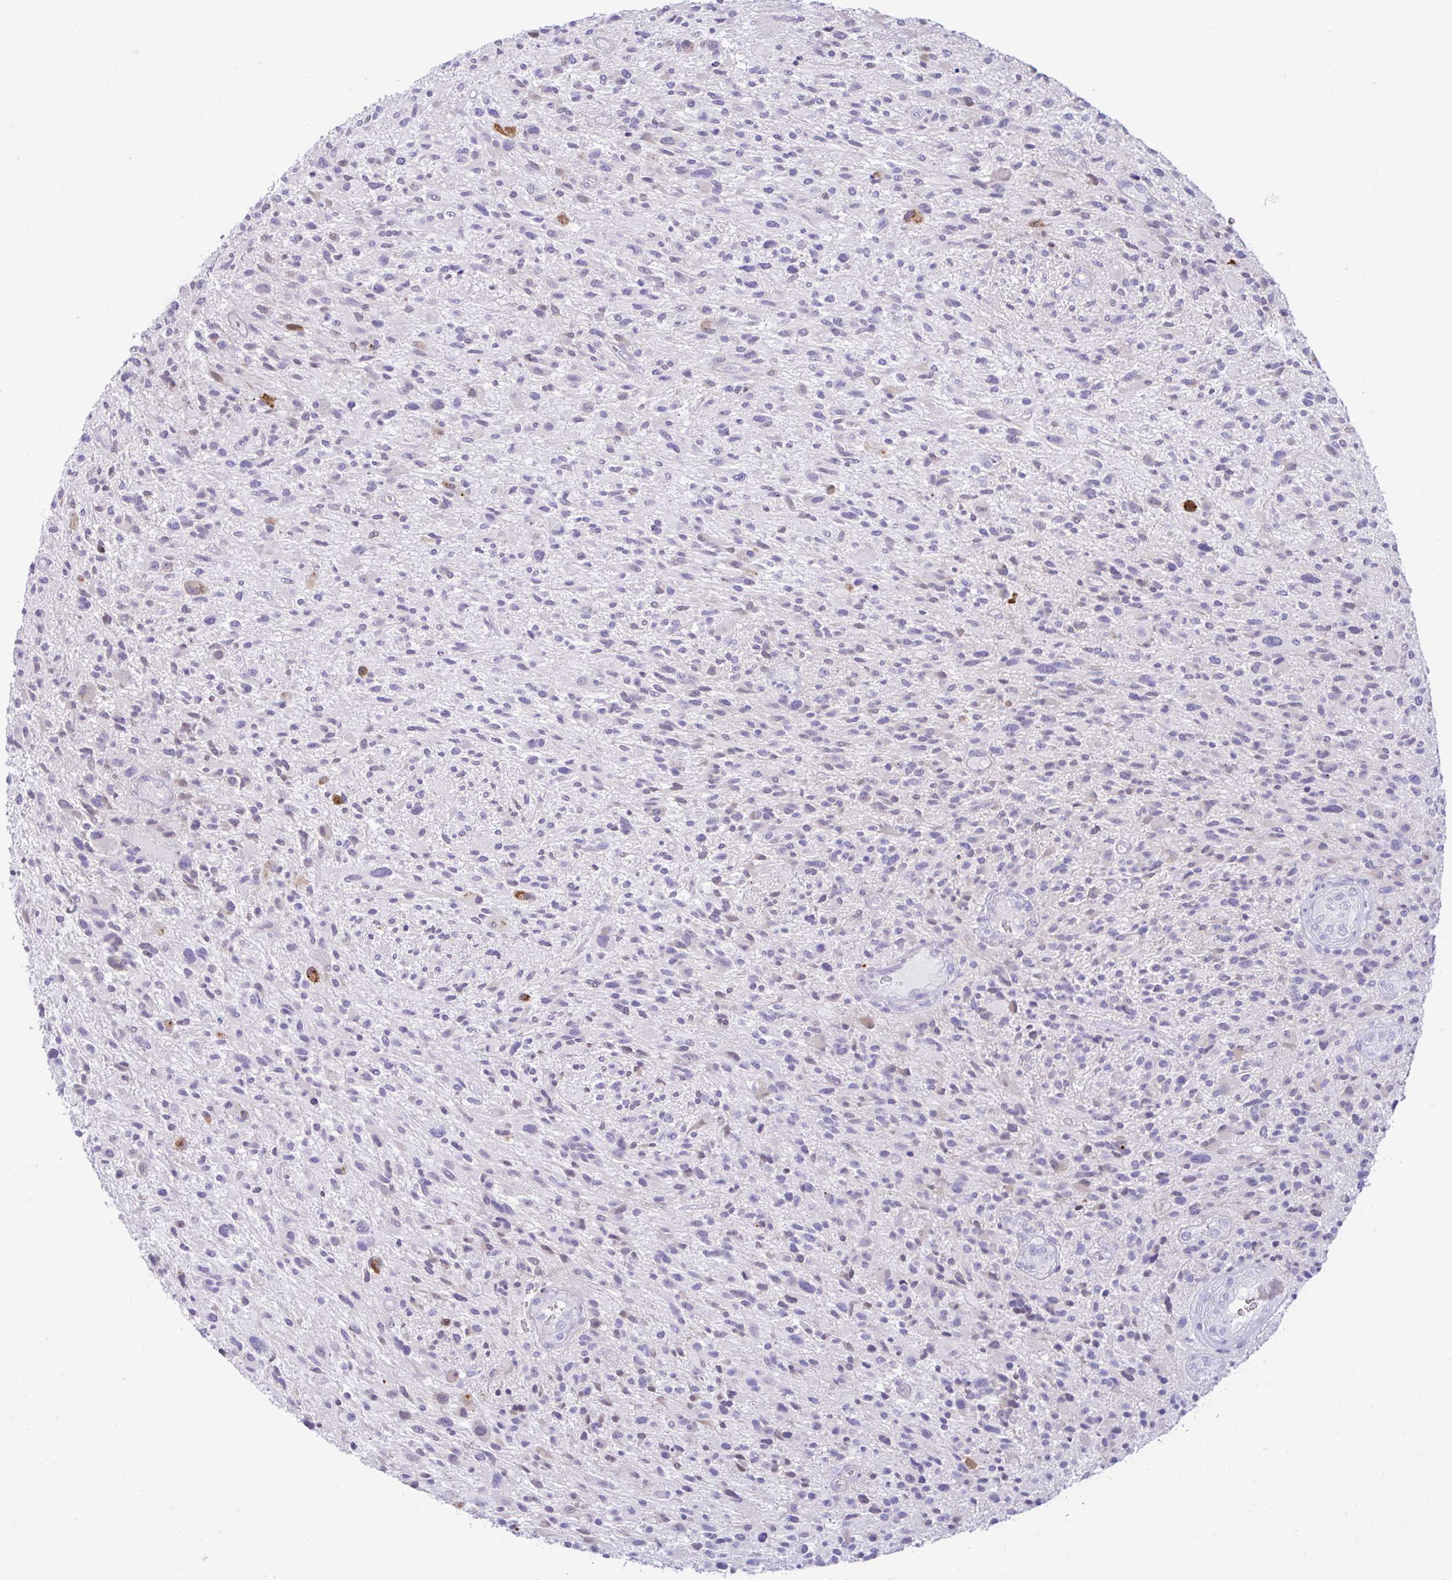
{"staining": {"intensity": "negative", "quantity": "none", "location": "none"}, "tissue": "glioma", "cell_type": "Tumor cells", "image_type": "cancer", "snomed": [{"axis": "morphology", "description": "Glioma, malignant, High grade"}, {"axis": "topography", "description": "Brain"}], "caption": "High power microscopy image of an immunohistochemistry (IHC) image of high-grade glioma (malignant), revealing no significant expression in tumor cells.", "gene": "ZNF485", "patient": {"sex": "male", "age": 47}}